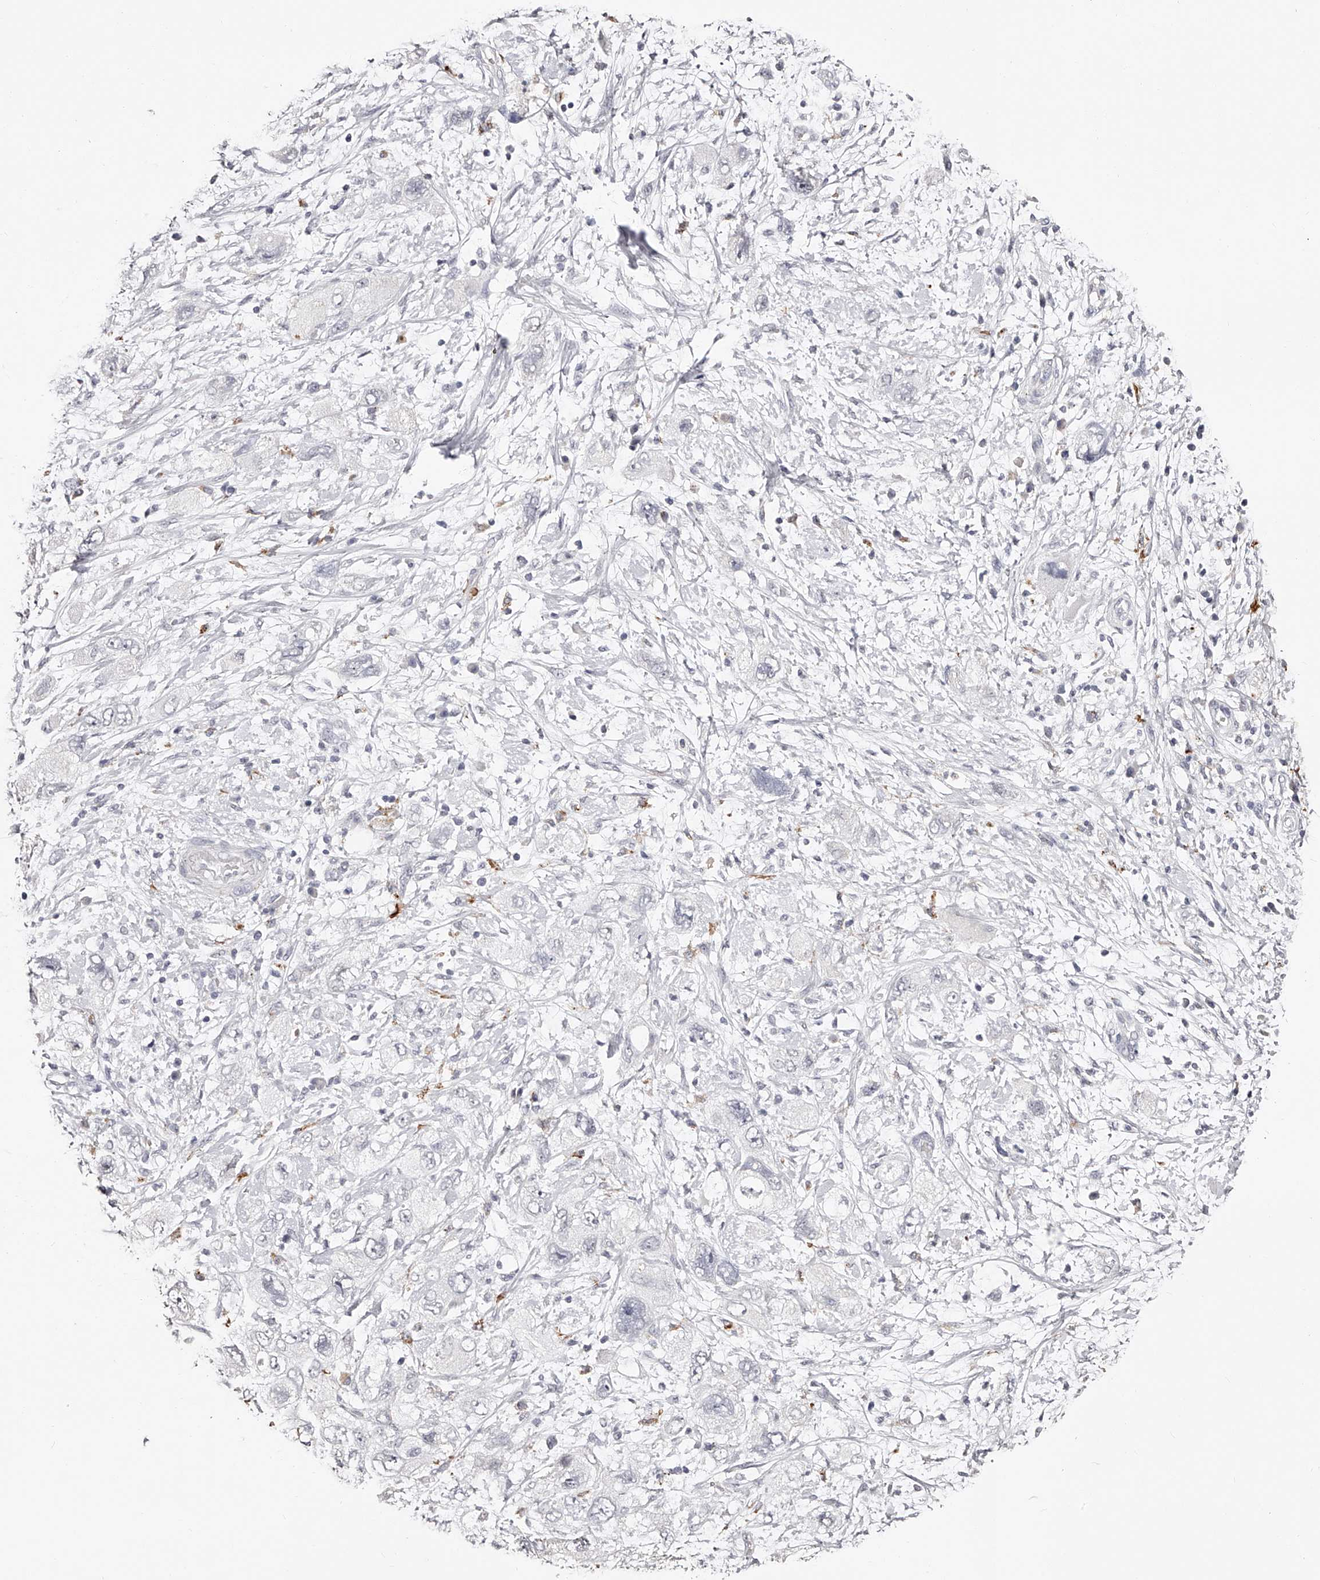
{"staining": {"intensity": "negative", "quantity": "none", "location": "none"}, "tissue": "pancreatic cancer", "cell_type": "Tumor cells", "image_type": "cancer", "snomed": [{"axis": "morphology", "description": "Adenocarcinoma, NOS"}, {"axis": "topography", "description": "Pancreas"}], "caption": "High magnification brightfield microscopy of adenocarcinoma (pancreatic) stained with DAB (3,3'-diaminobenzidine) (brown) and counterstained with hematoxylin (blue): tumor cells show no significant positivity.", "gene": "SLC35D3", "patient": {"sex": "female", "age": 73}}